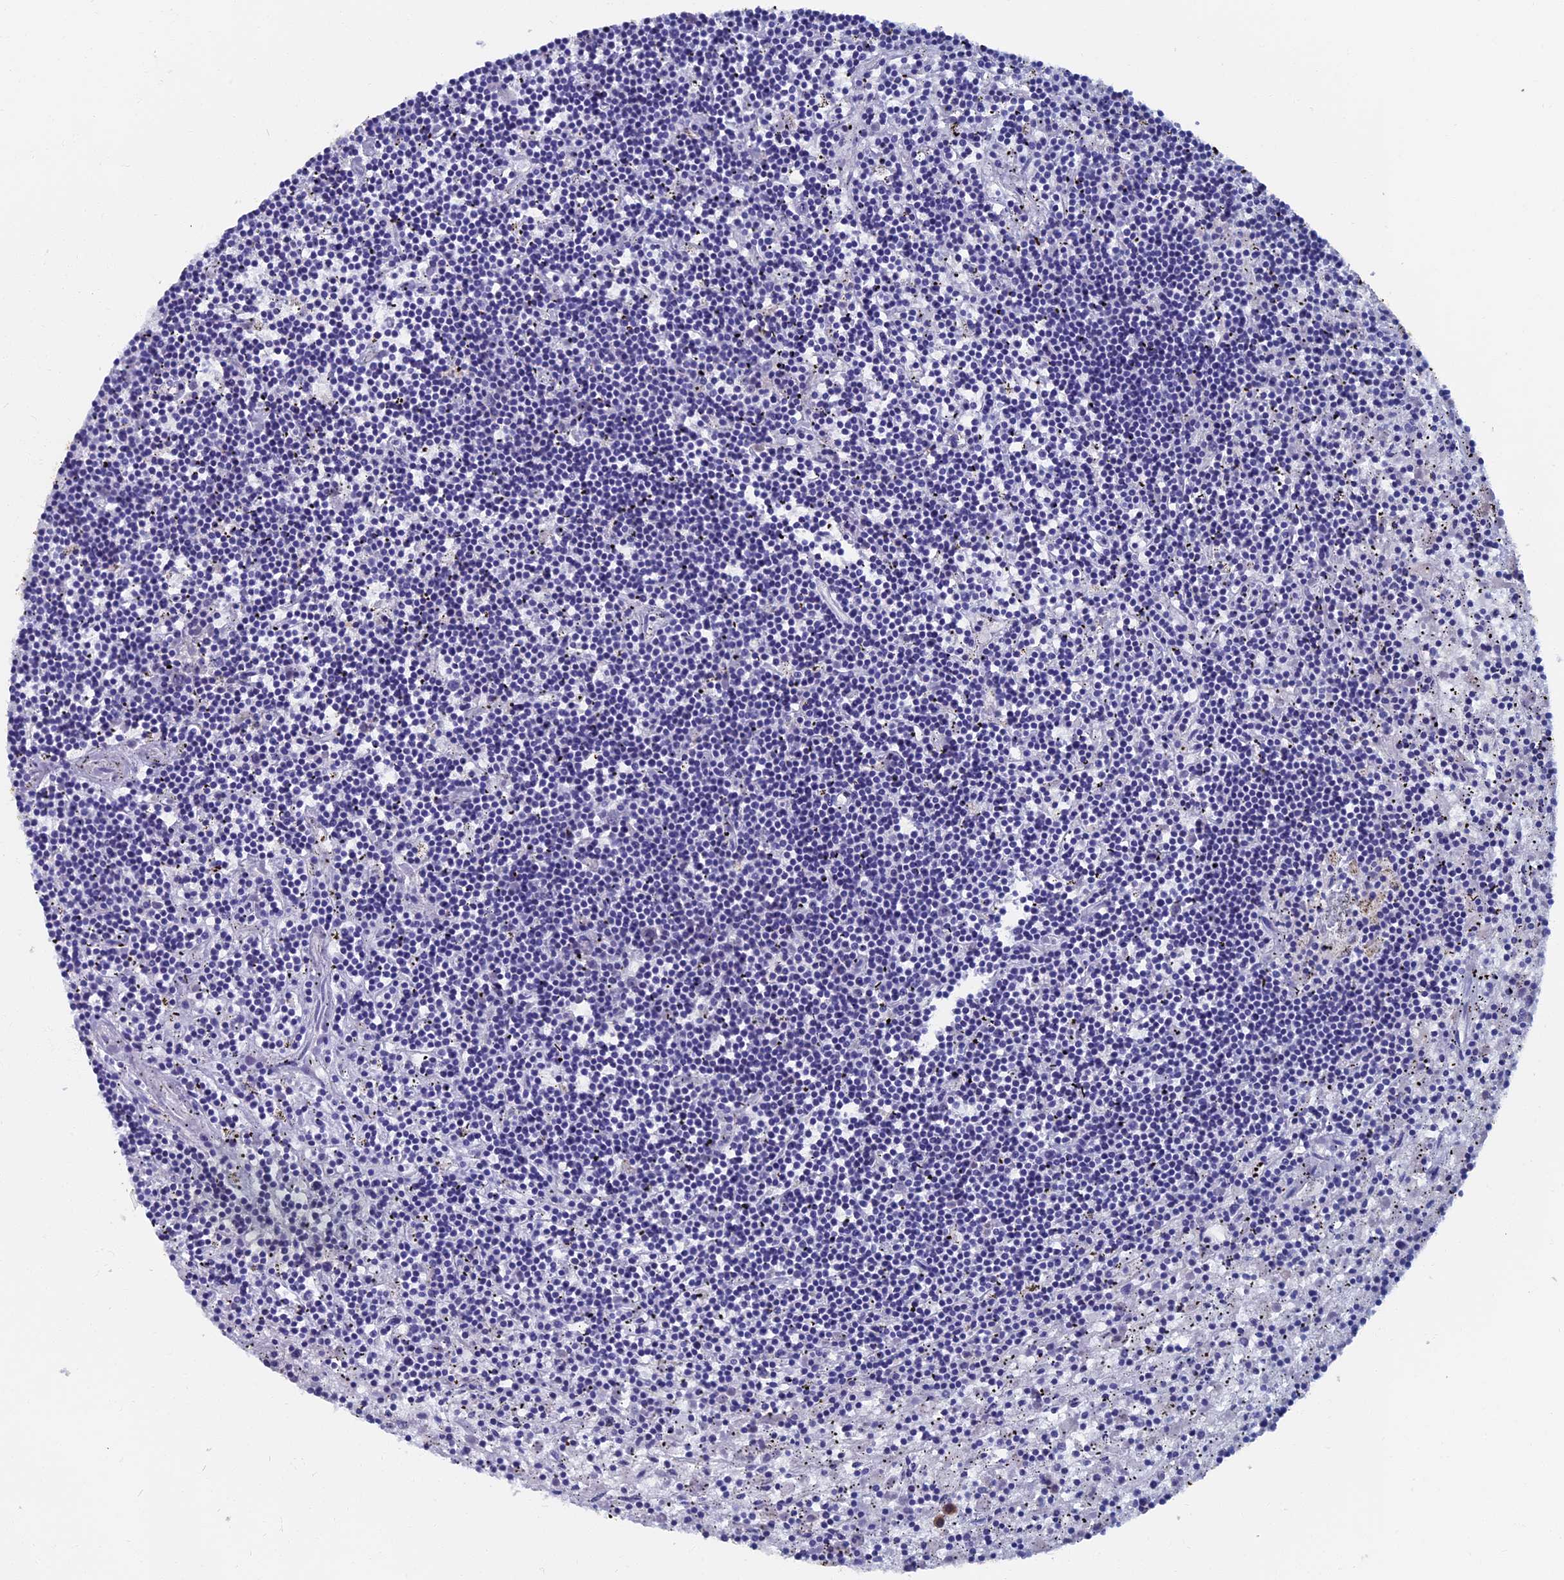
{"staining": {"intensity": "negative", "quantity": "none", "location": "none"}, "tissue": "lymphoma", "cell_type": "Tumor cells", "image_type": "cancer", "snomed": [{"axis": "morphology", "description": "Malignant lymphoma, non-Hodgkin's type, Low grade"}, {"axis": "topography", "description": "Spleen"}], "caption": "Immunohistochemistry of human low-grade malignant lymphoma, non-Hodgkin's type shows no positivity in tumor cells.", "gene": "OAT", "patient": {"sex": "male", "age": 76}}